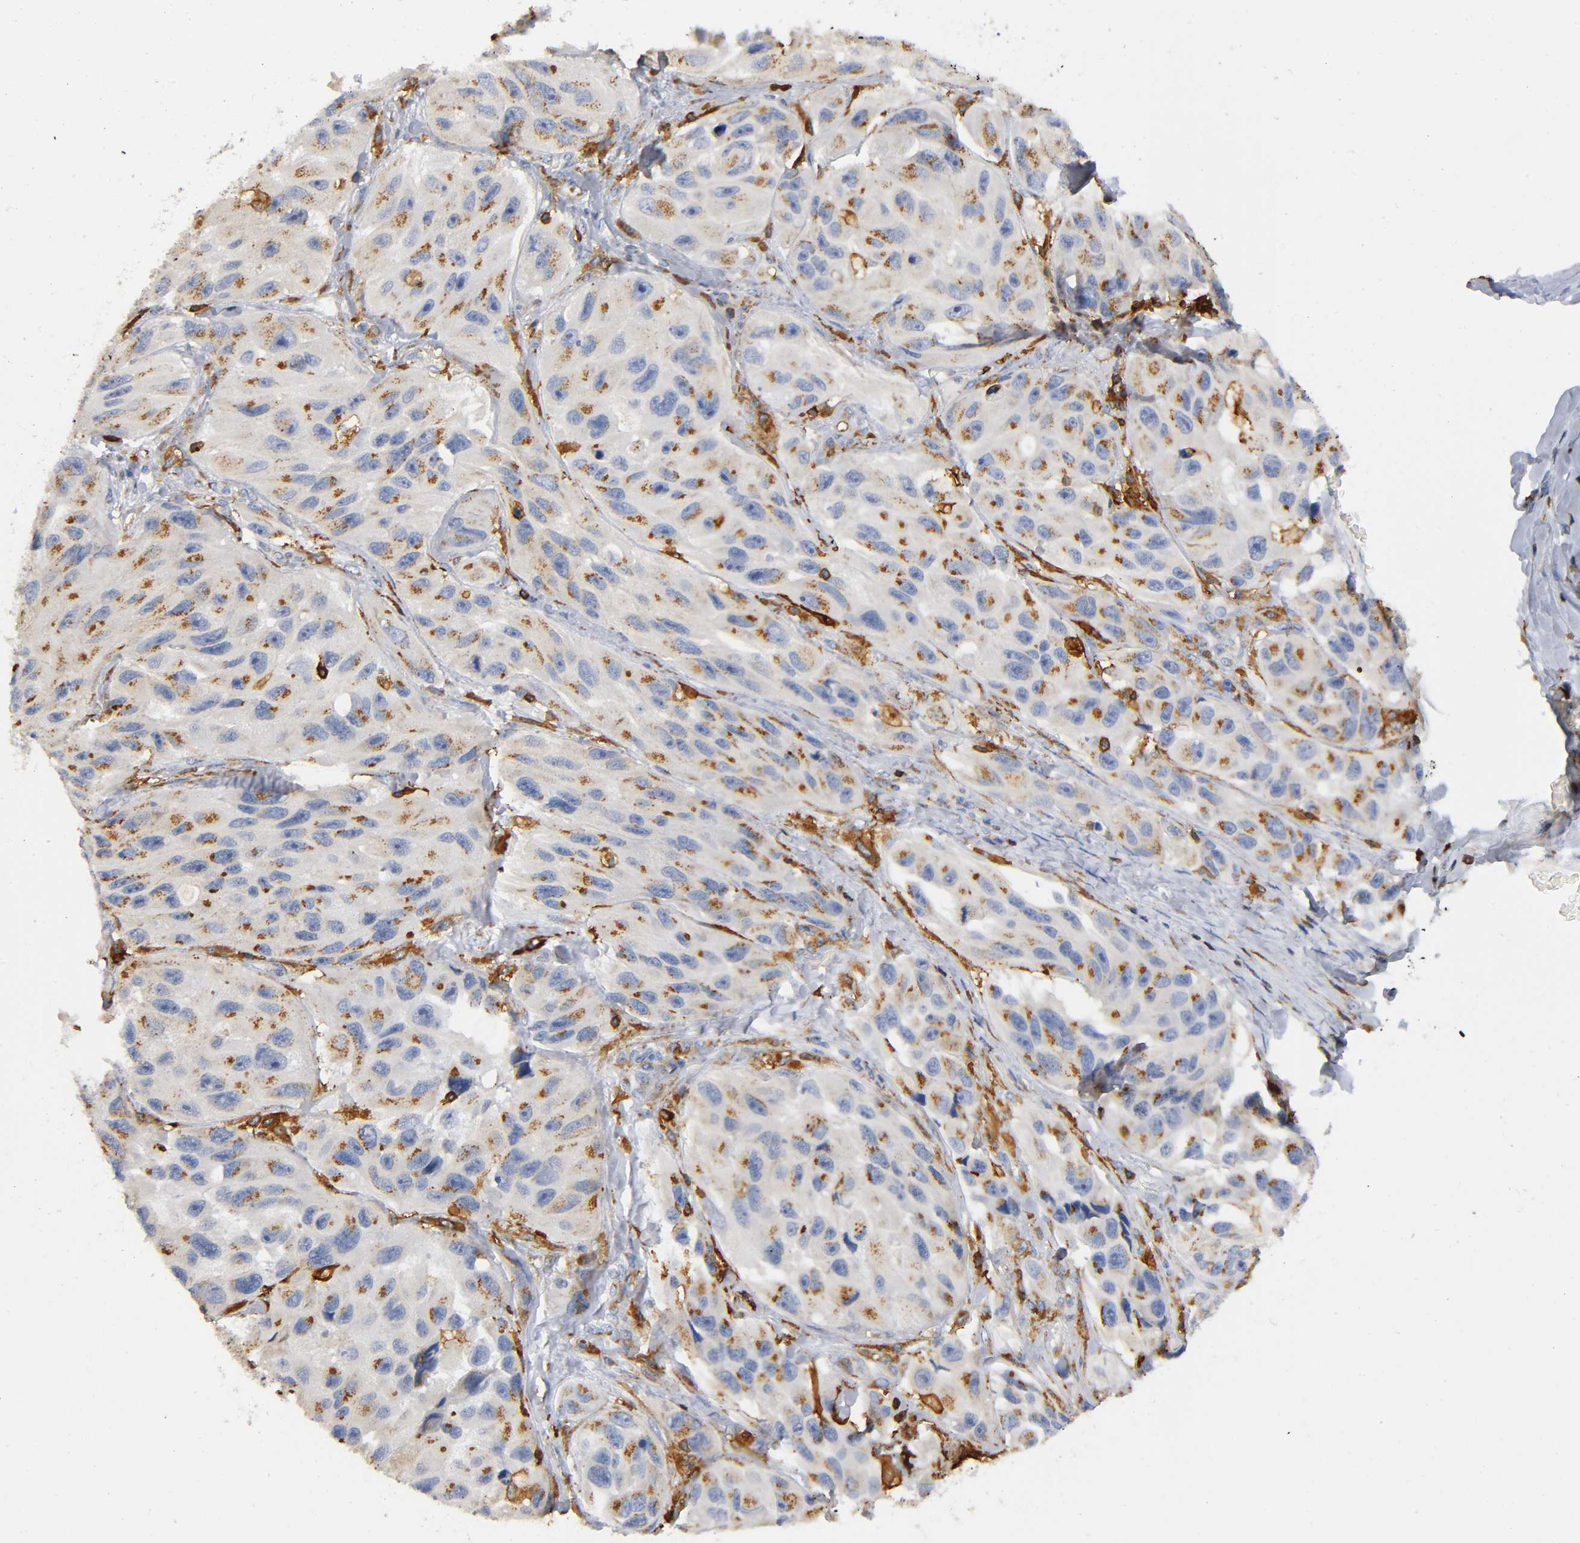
{"staining": {"intensity": "moderate", "quantity": ">75%", "location": "cytoplasmic/membranous"}, "tissue": "melanoma", "cell_type": "Tumor cells", "image_type": "cancer", "snomed": [{"axis": "morphology", "description": "Malignant melanoma, NOS"}, {"axis": "topography", "description": "Skin"}], "caption": "High-power microscopy captured an immunohistochemistry (IHC) photomicrograph of melanoma, revealing moderate cytoplasmic/membranous expression in approximately >75% of tumor cells.", "gene": "CAPN10", "patient": {"sex": "female", "age": 73}}